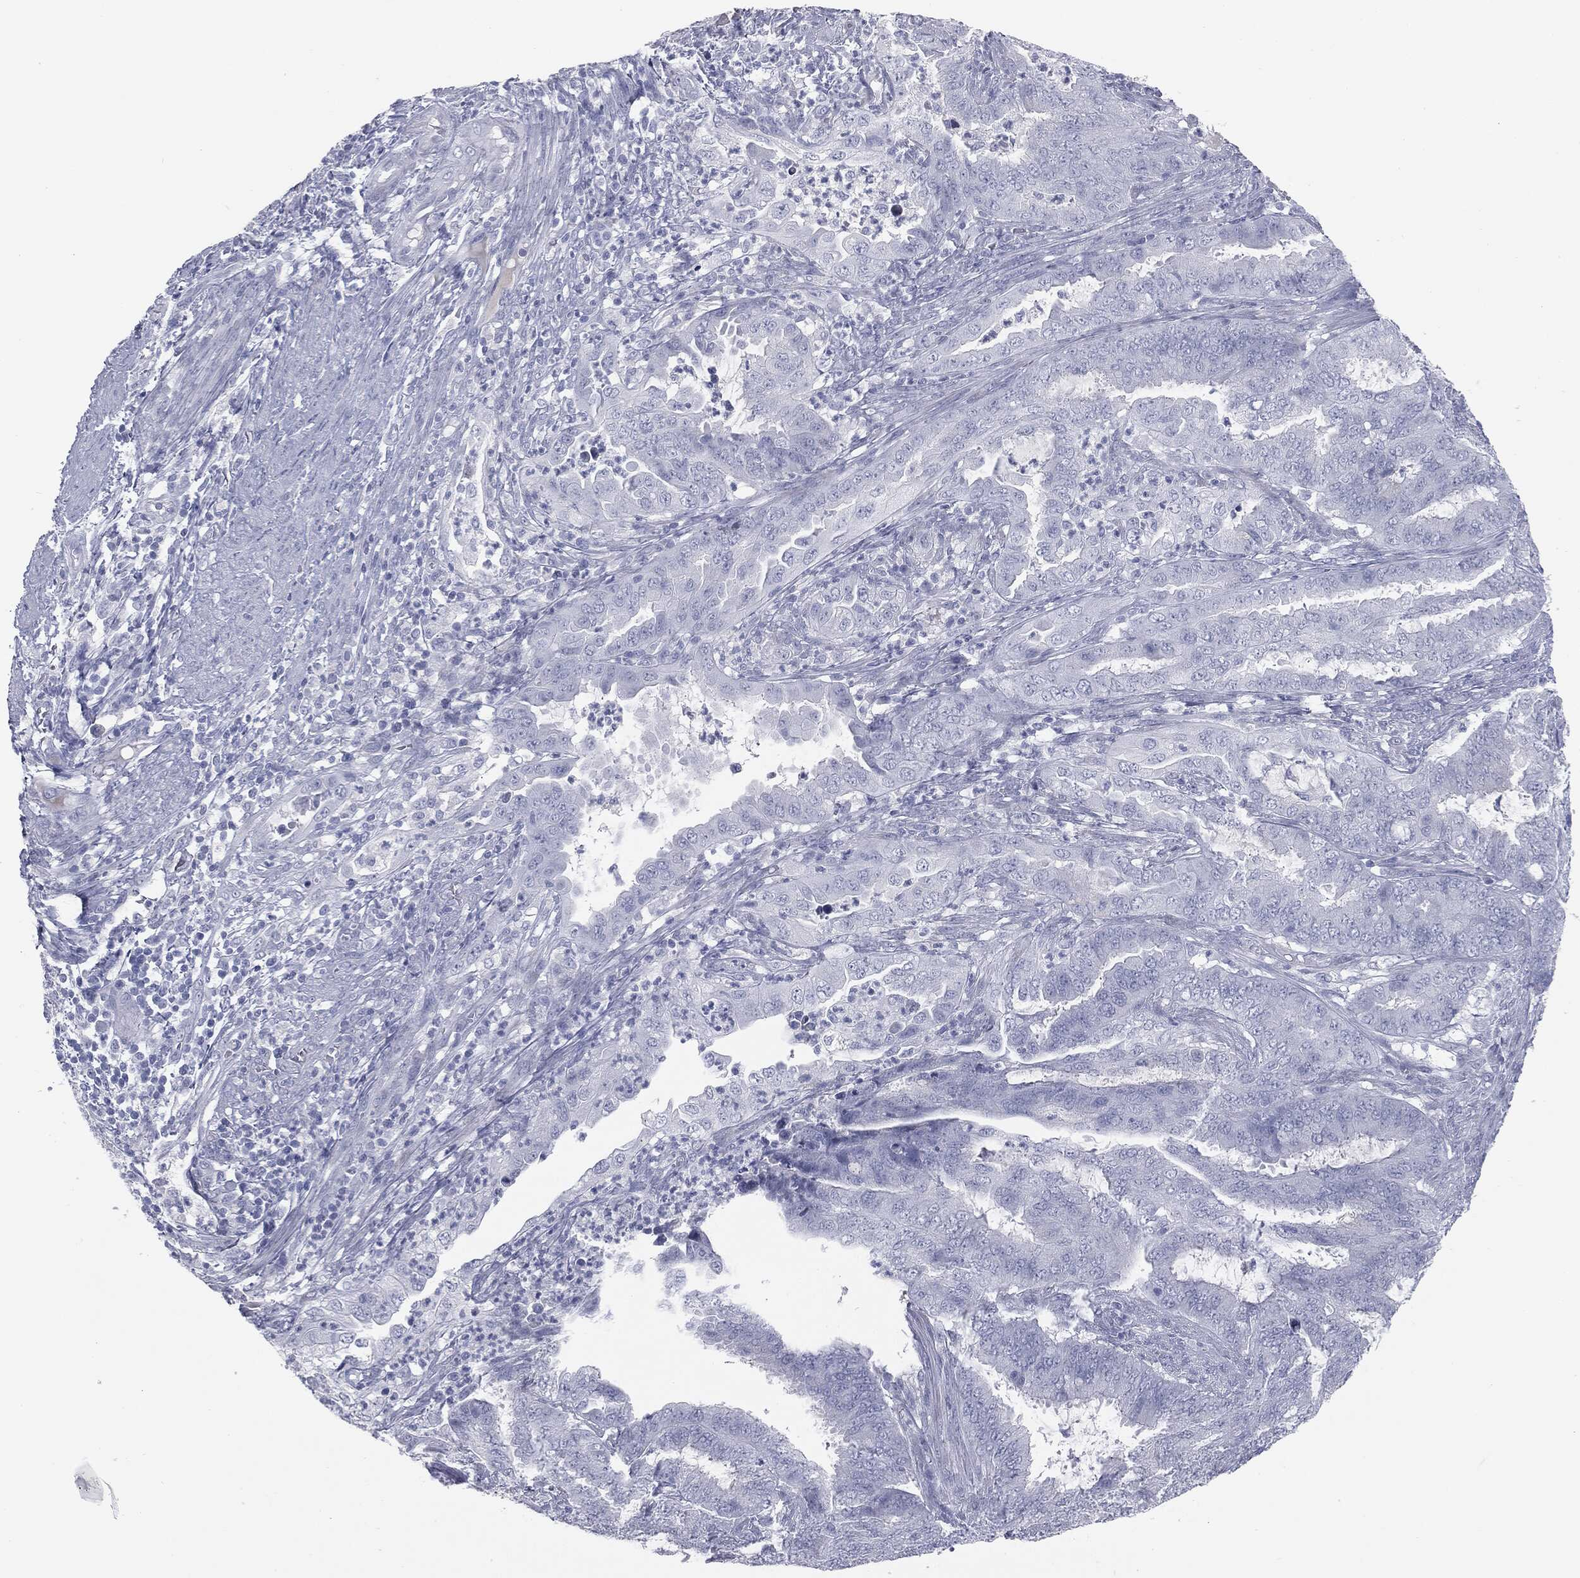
{"staining": {"intensity": "negative", "quantity": "none", "location": "none"}, "tissue": "endometrial cancer", "cell_type": "Tumor cells", "image_type": "cancer", "snomed": [{"axis": "morphology", "description": "Adenocarcinoma, NOS"}, {"axis": "topography", "description": "Endometrium"}], "caption": "Immunohistochemistry (IHC) of human endometrial adenocarcinoma exhibits no staining in tumor cells.", "gene": "MUC5AC", "patient": {"sex": "female", "age": 51}}